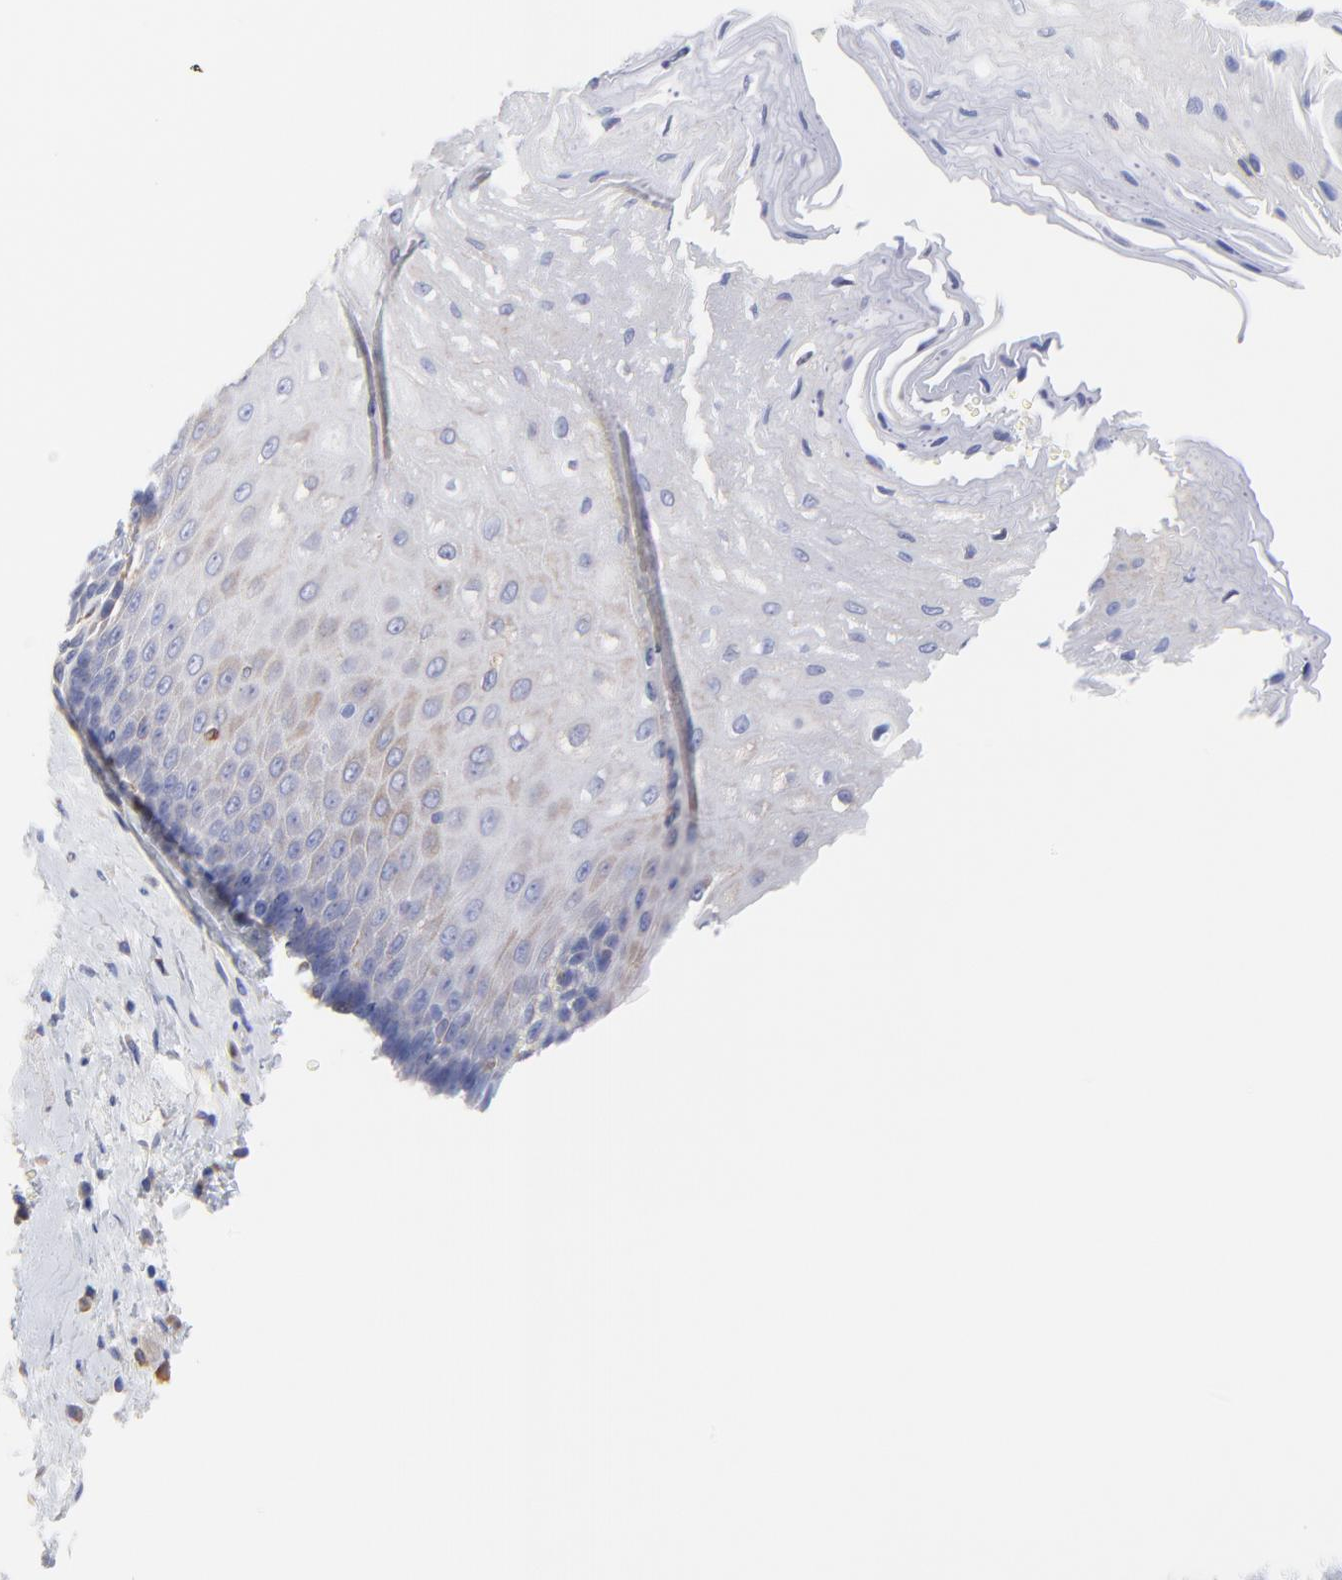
{"staining": {"intensity": "weak", "quantity": "<25%", "location": "cytoplasmic/membranous"}, "tissue": "esophagus", "cell_type": "Squamous epithelial cells", "image_type": "normal", "snomed": [{"axis": "morphology", "description": "Normal tissue, NOS"}, {"axis": "topography", "description": "Esophagus"}], "caption": "A high-resolution micrograph shows immunohistochemistry (IHC) staining of benign esophagus, which shows no significant positivity in squamous epithelial cells. Nuclei are stained in blue.", "gene": "MOSPD2", "patient": {"sex": "male", "age": 62}}